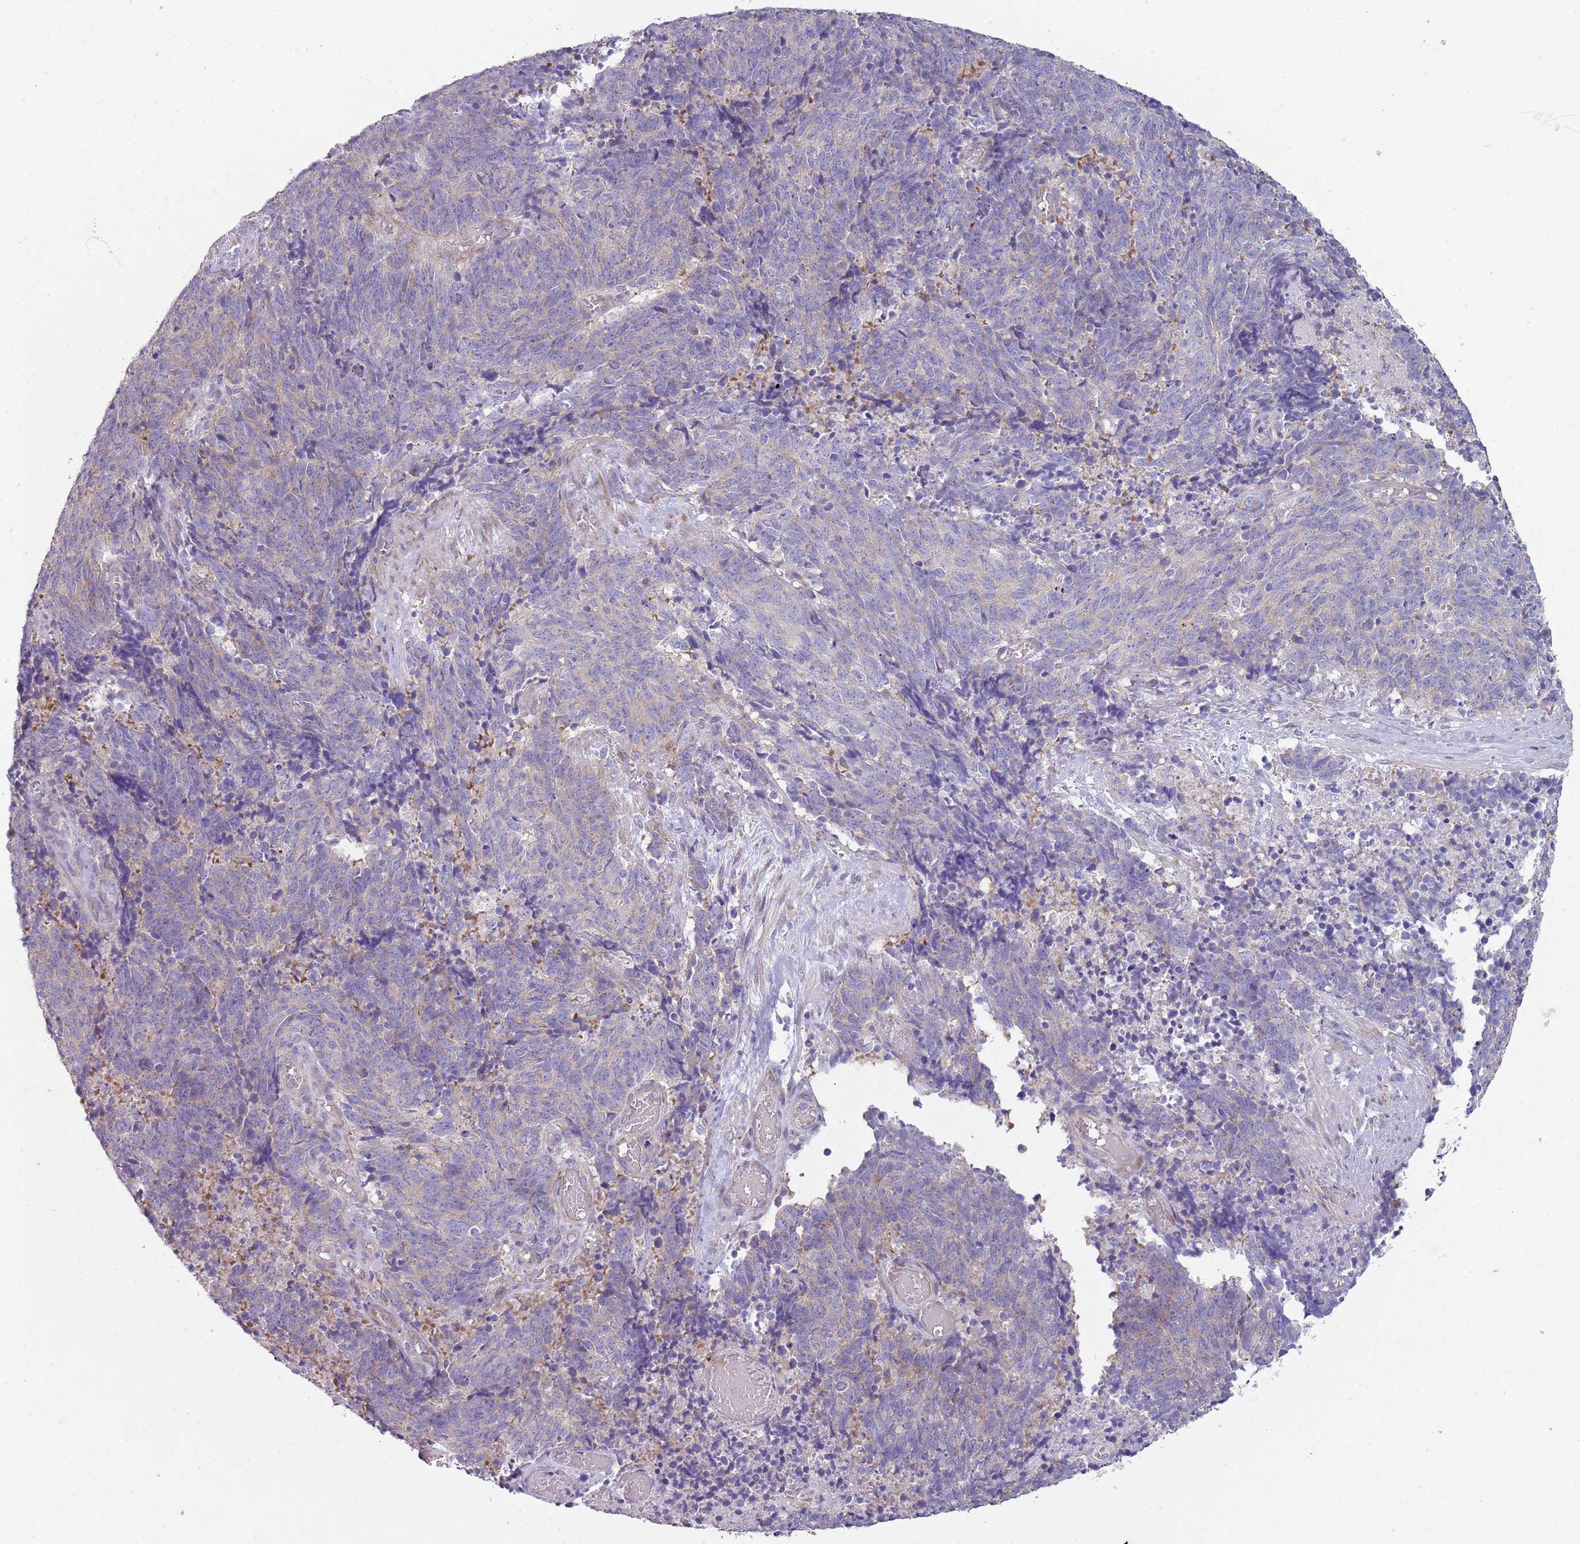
{"staining": {"intensity": "negative", "quantity": "none", "location": "none"}, "tissue": "cervical cancer", "cell_type": "Tumor cells", "image_type": "cancer", "snomed": [{"axis": "morphology", "description": "Squamous cell carcinoma, NOS"}, {"axis": "topography", "description": "Cervix"}], "caption": "Cervical cancer stained for a protein using IHC shows no staining tumor cells.", "gene": "ZNF583", "patient": {"sex": "female", "age": 29}}